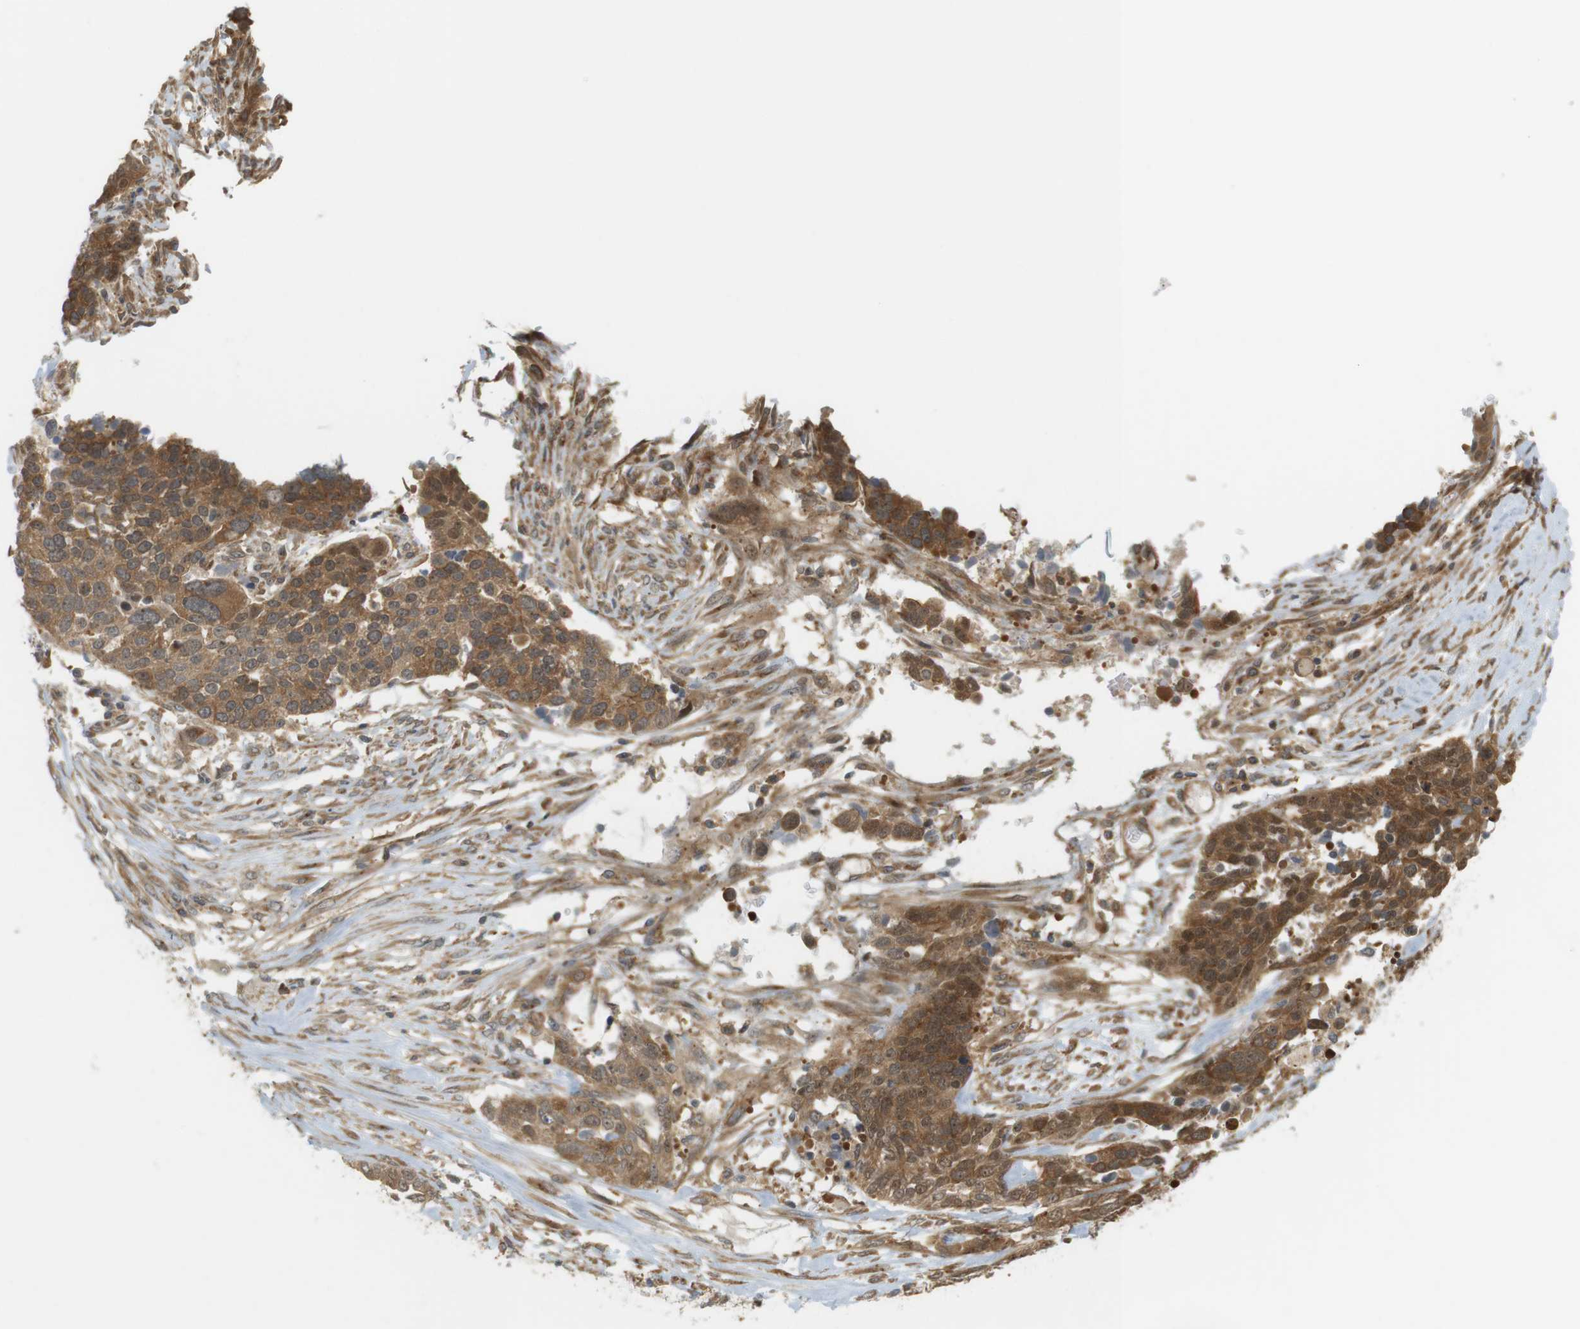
{"staining": {"intensity": "strong", "quantity": ">75%", "location": "cytoplasmic/membranous,nuclear"}, "tissue": "ovarian cancer", "cell_type": "Tumor cells", "image_type": "cancer", "snomed": [{"axis": "morphology", "description": "Cystadenocarcinoma, serous, NOS"}, {"axis": "topography", "description": "Ovary"}], "caption": "Tumor cells exhibit high levels of strong cytoplasmic/membranous and nuclear positivity in about >75% of cells in human serous cystadenocarcinoma (ovarian).", "gene": "PA2G4", "patient": {"sex": "female", "age": 44}}